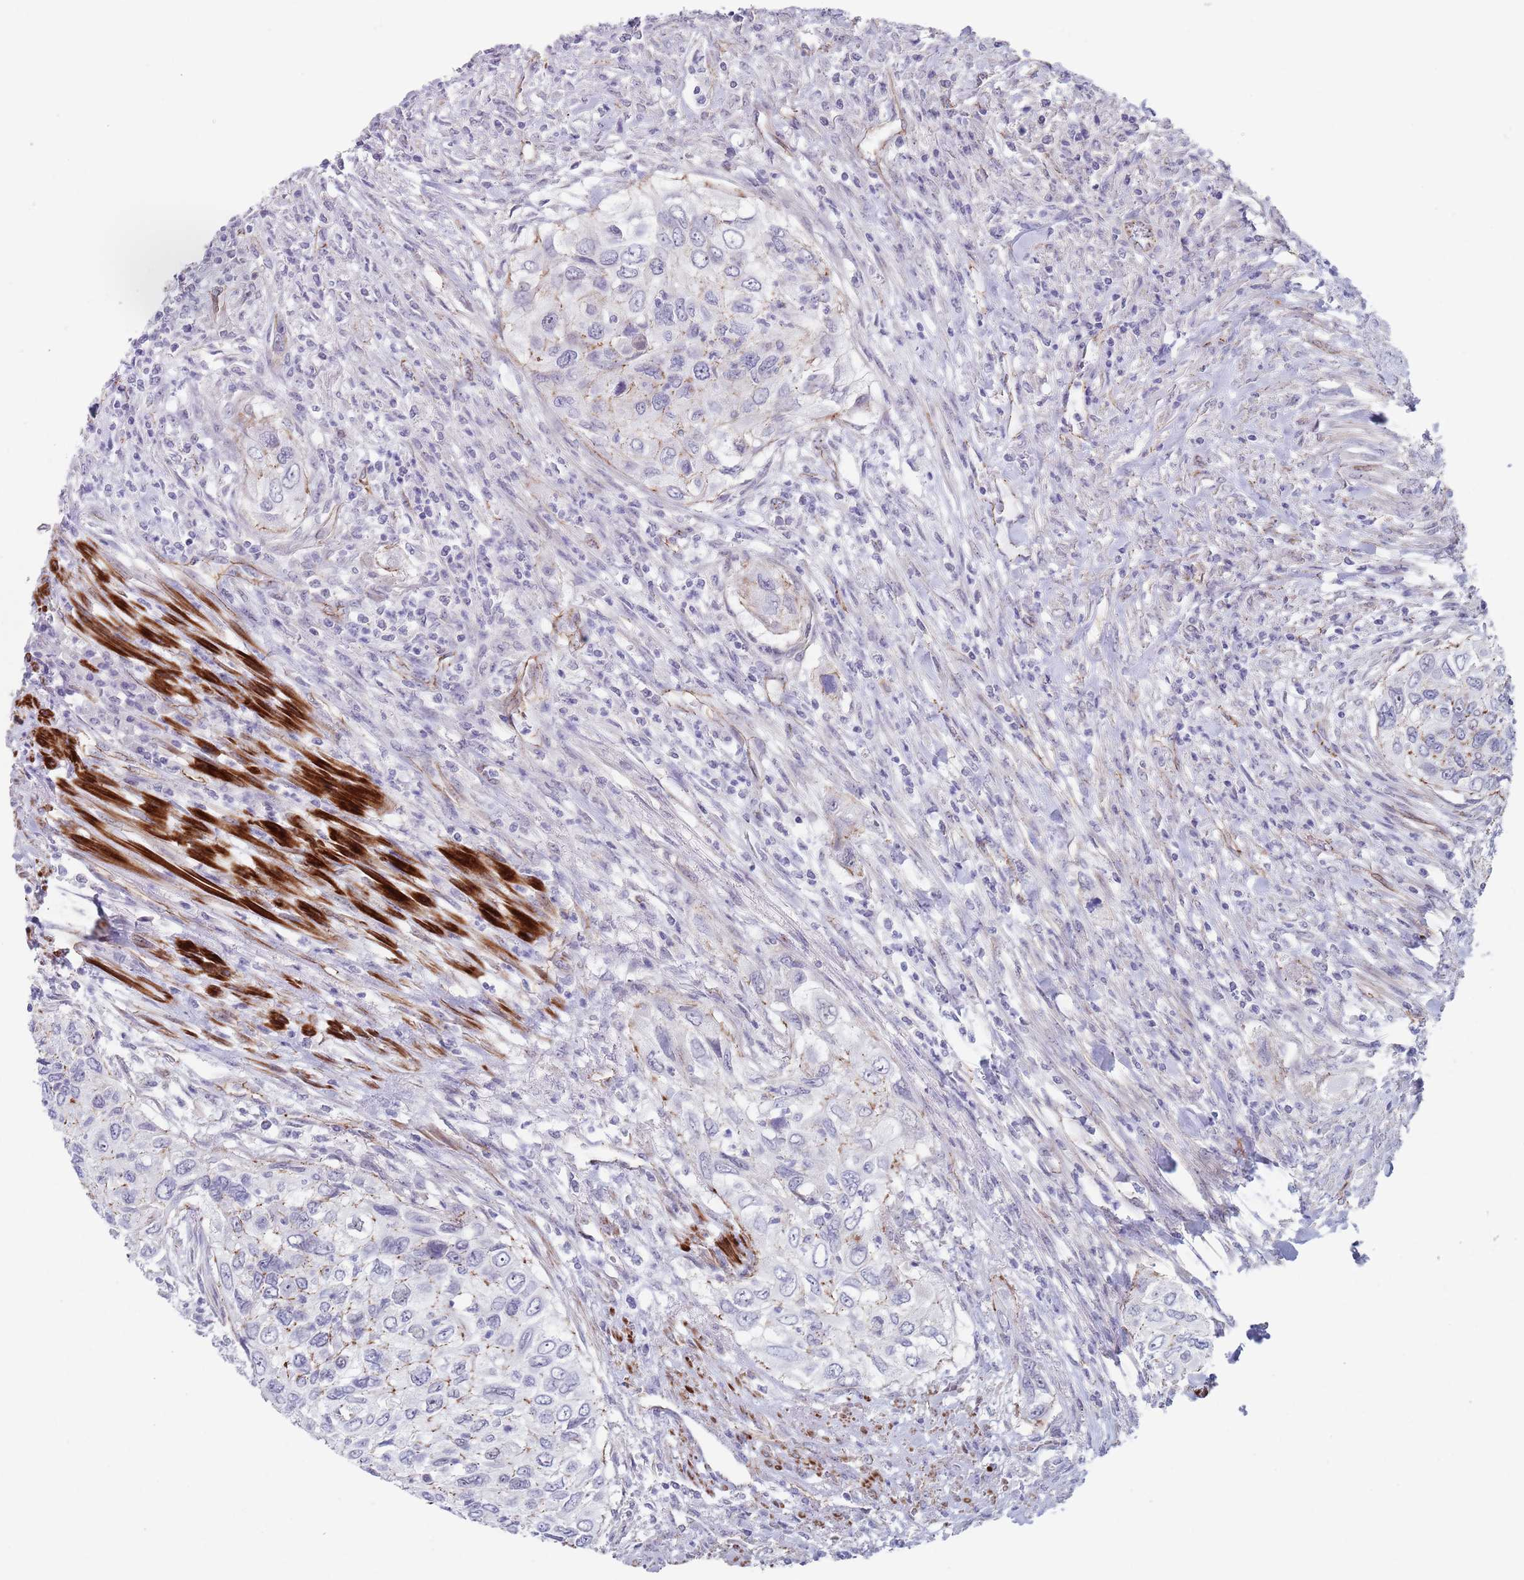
{"staining": {"intensity": "negative", "quantity": "none", "location": "none"}, "tissue": "urothelial cancer", "cell_type": "Tumor cells", "image_type": "cancer", "snomed": [{"axis": "morphology", "description": "Urothelial carcinoma, High grade"}, {"axis": "topography", "description": "Urinary bladder"}], "caption": "Photomicrograph shows no significant protein positivity in tumor cells of urothelial cancer. Brightfield microscopy of immunohistochemistry (IHC) stained with DAB (brown) and hematoxylin (blue), captured at high magnification.", "gene": "OR5A2", "patient": {"sex": "female", "age": 60}}